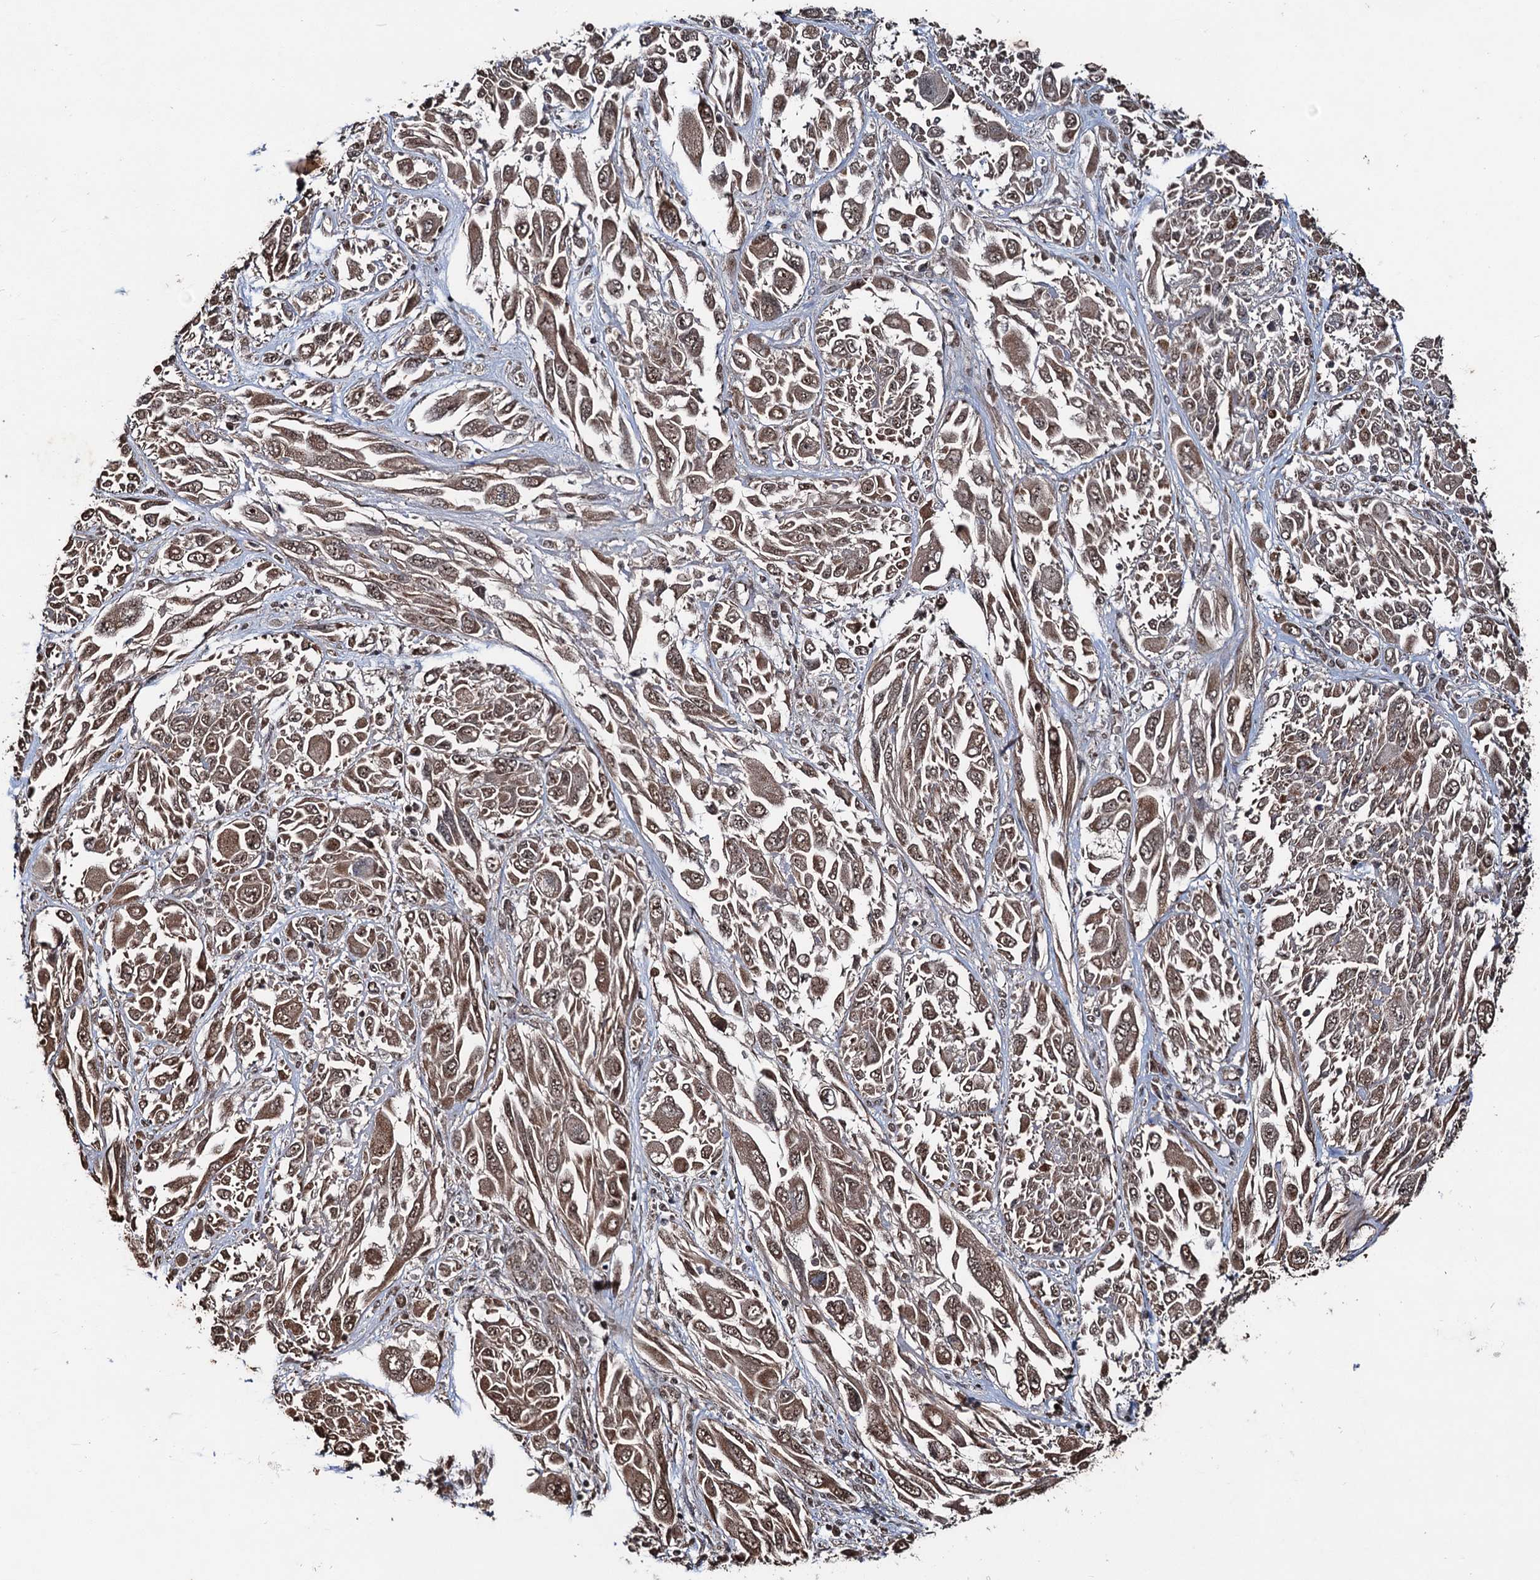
{"staining": {"intensity": "moderate", "quantity": ">75%", "location": "cytoplasmic/membranous,nuclear"}, "tissue": "melanoma", "cell_type": "Tumor cells", "image_type": "cancer", "snomed": [{"axis": "morphology", "description": "Malignant melanoma, NOS"}, {"axis": "topography", "description": "Skin"}], "caption": "Protein expression analysis of human malignant melanoma reveals moderate cytoplasmic/membranous and nuclear positivity in about >75% of tumor cells. Nuclei are stained in blue.", "gene": "REP15", "patient": {"sex": "female", "age": 91}}